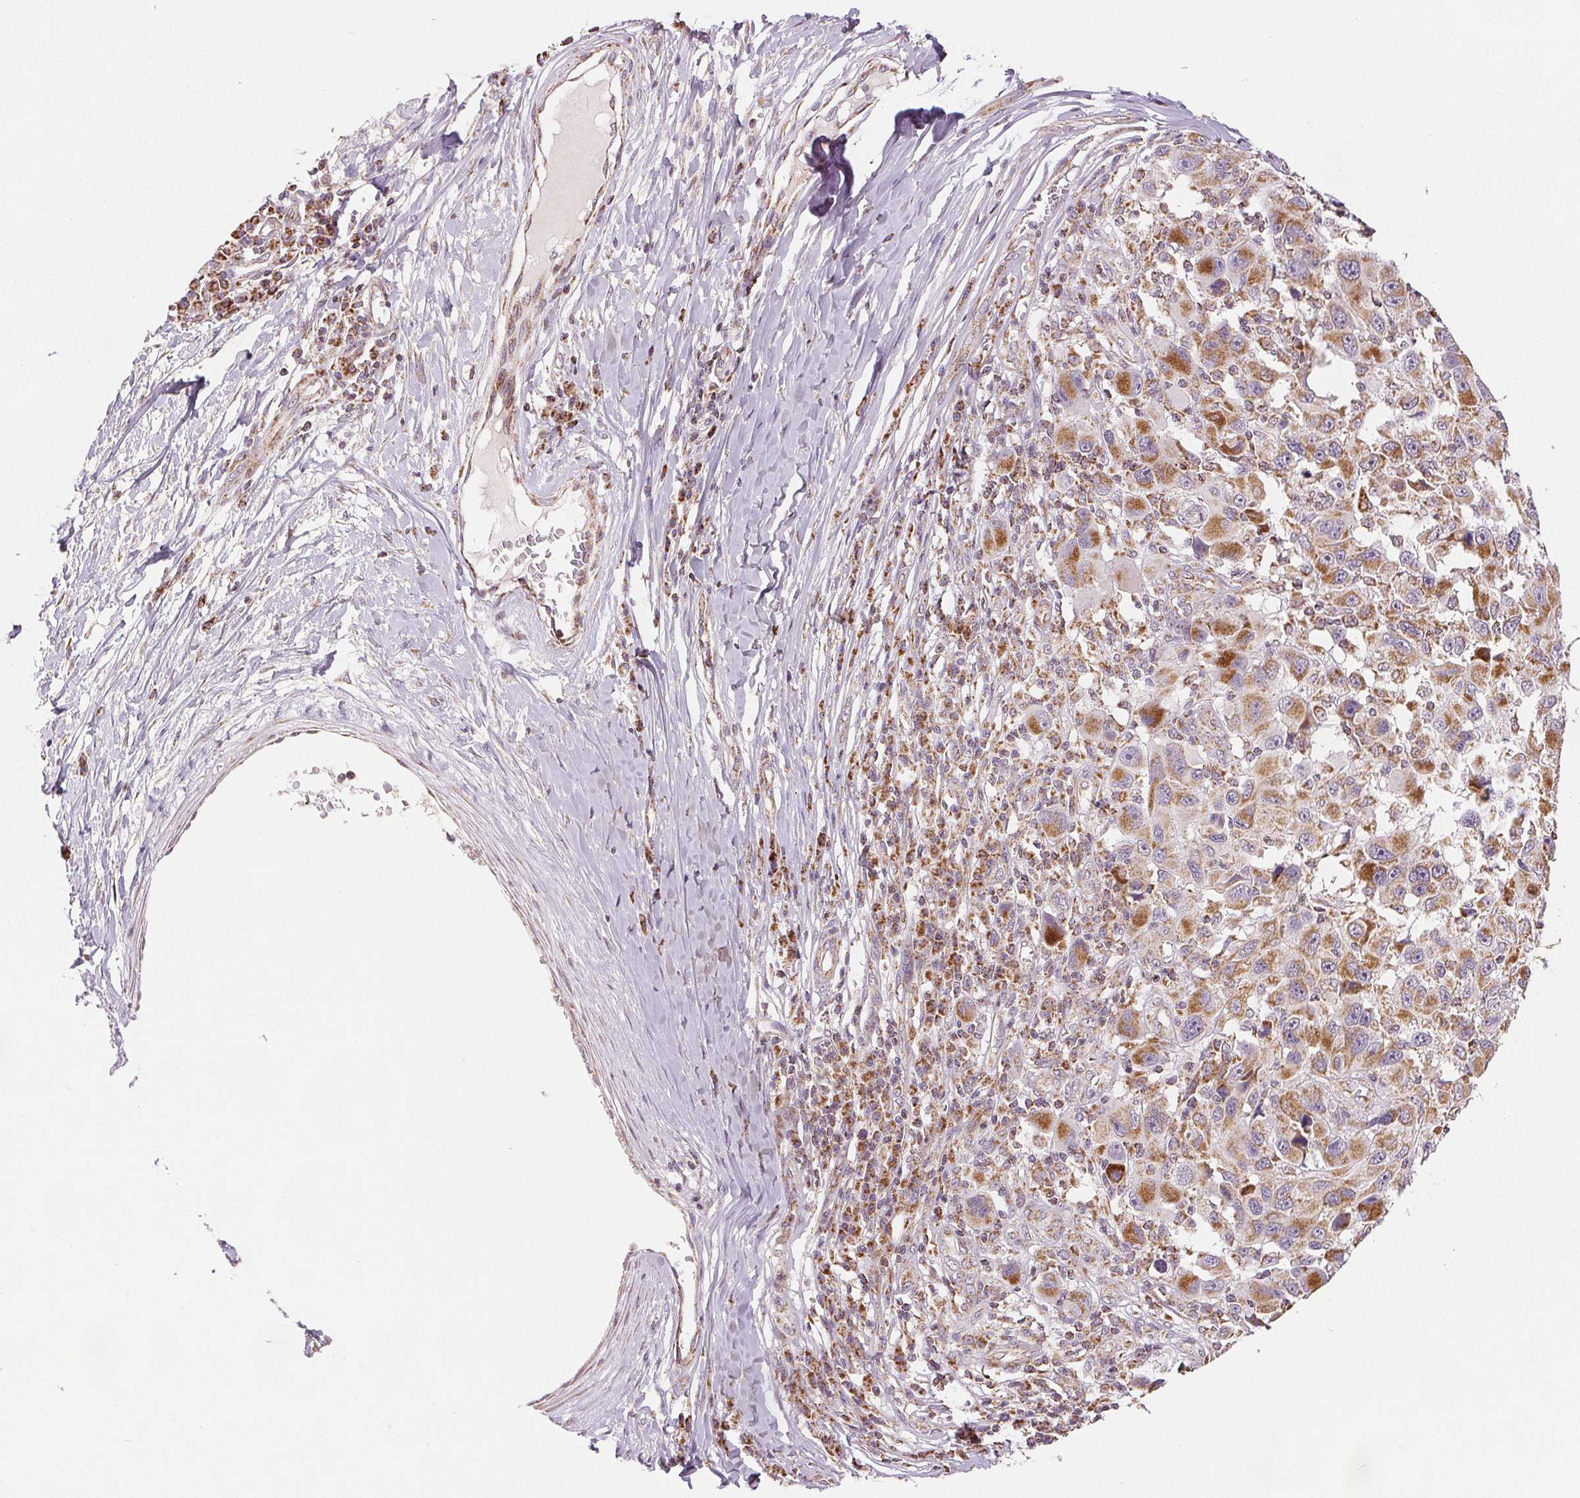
{"staining": {"intensity": "moderate", "quantity": "25%-75%", "location": "cytoplasmic/membranous"}, "tissue": "melanoma", "cell_type": "Tumor cells", "image_type": "cancer", "snomed": [{"axis": "morphology", "description": "Malignant melanoma, NOS"}, {"axis": "topography", "description": "Skin"}], "caption": "A medium amount of moderate cytoplasmic/membranous positivity is present in about 25%-75% of tumor cells in melanoma tissue. Nuclei are stained in blue.", "gene": "SDHB", "patient": {"sex": "male", "age": 53}}